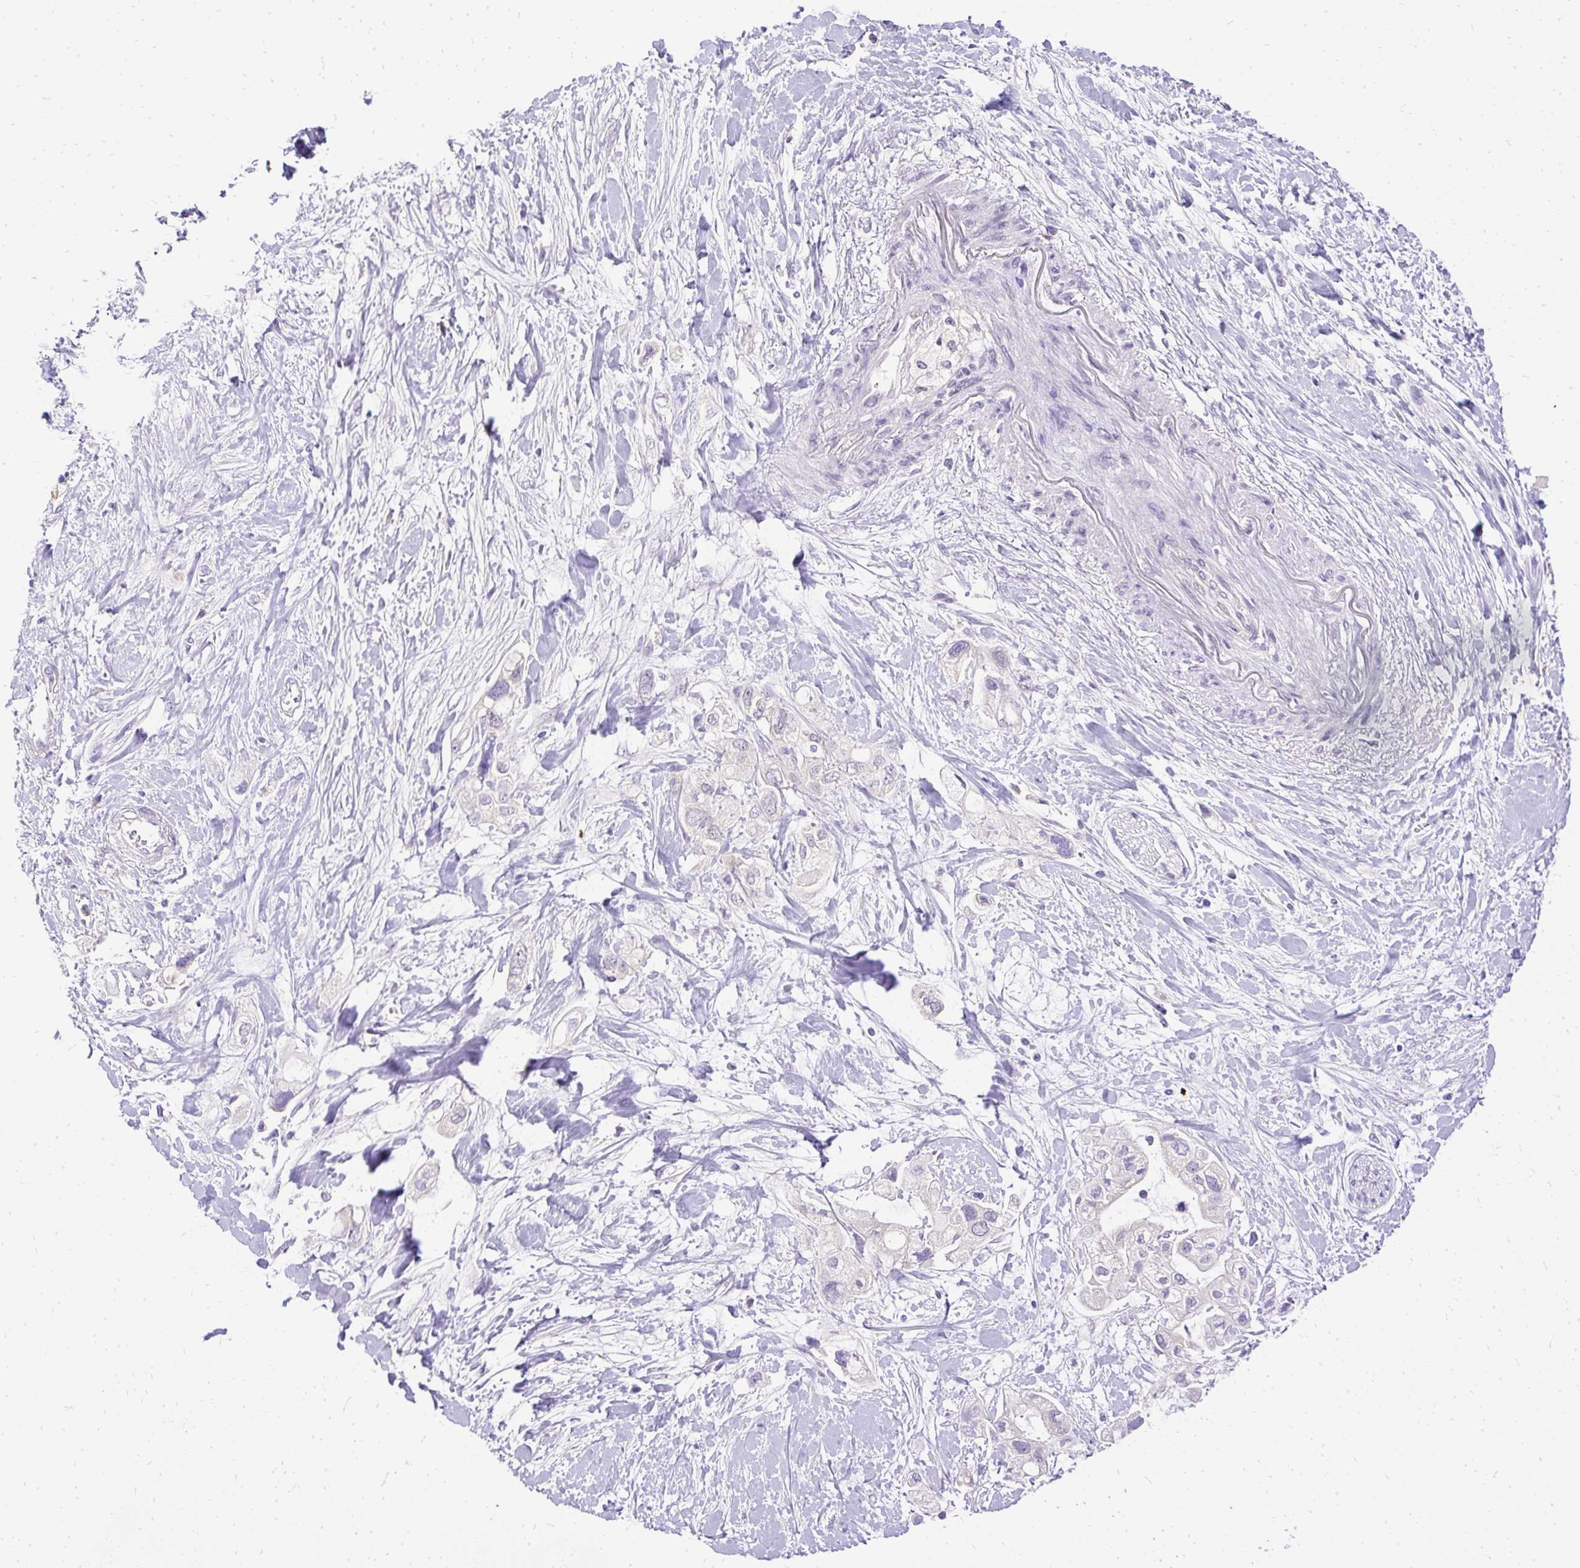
{"staining": {"intensity": "weak", "quantity": "<25%", "location": "cytoplasmic/membranous"}, "tissue": "pancreatic cancer", "cell_type": "Tumor cells", "image_type": "cancer", "snomed": [{"axis": "morphology", "description": "Adenocarcinoma, NOS"}, {"axis": "topography", "description": "Pancreas"}], "caption": "The micrograph displays no significant positivity in tumor cells of pancreatic cancer (adenocarcinoma).", "gene": "AMFR", "patient": {"sex": "female", "age": 56}}